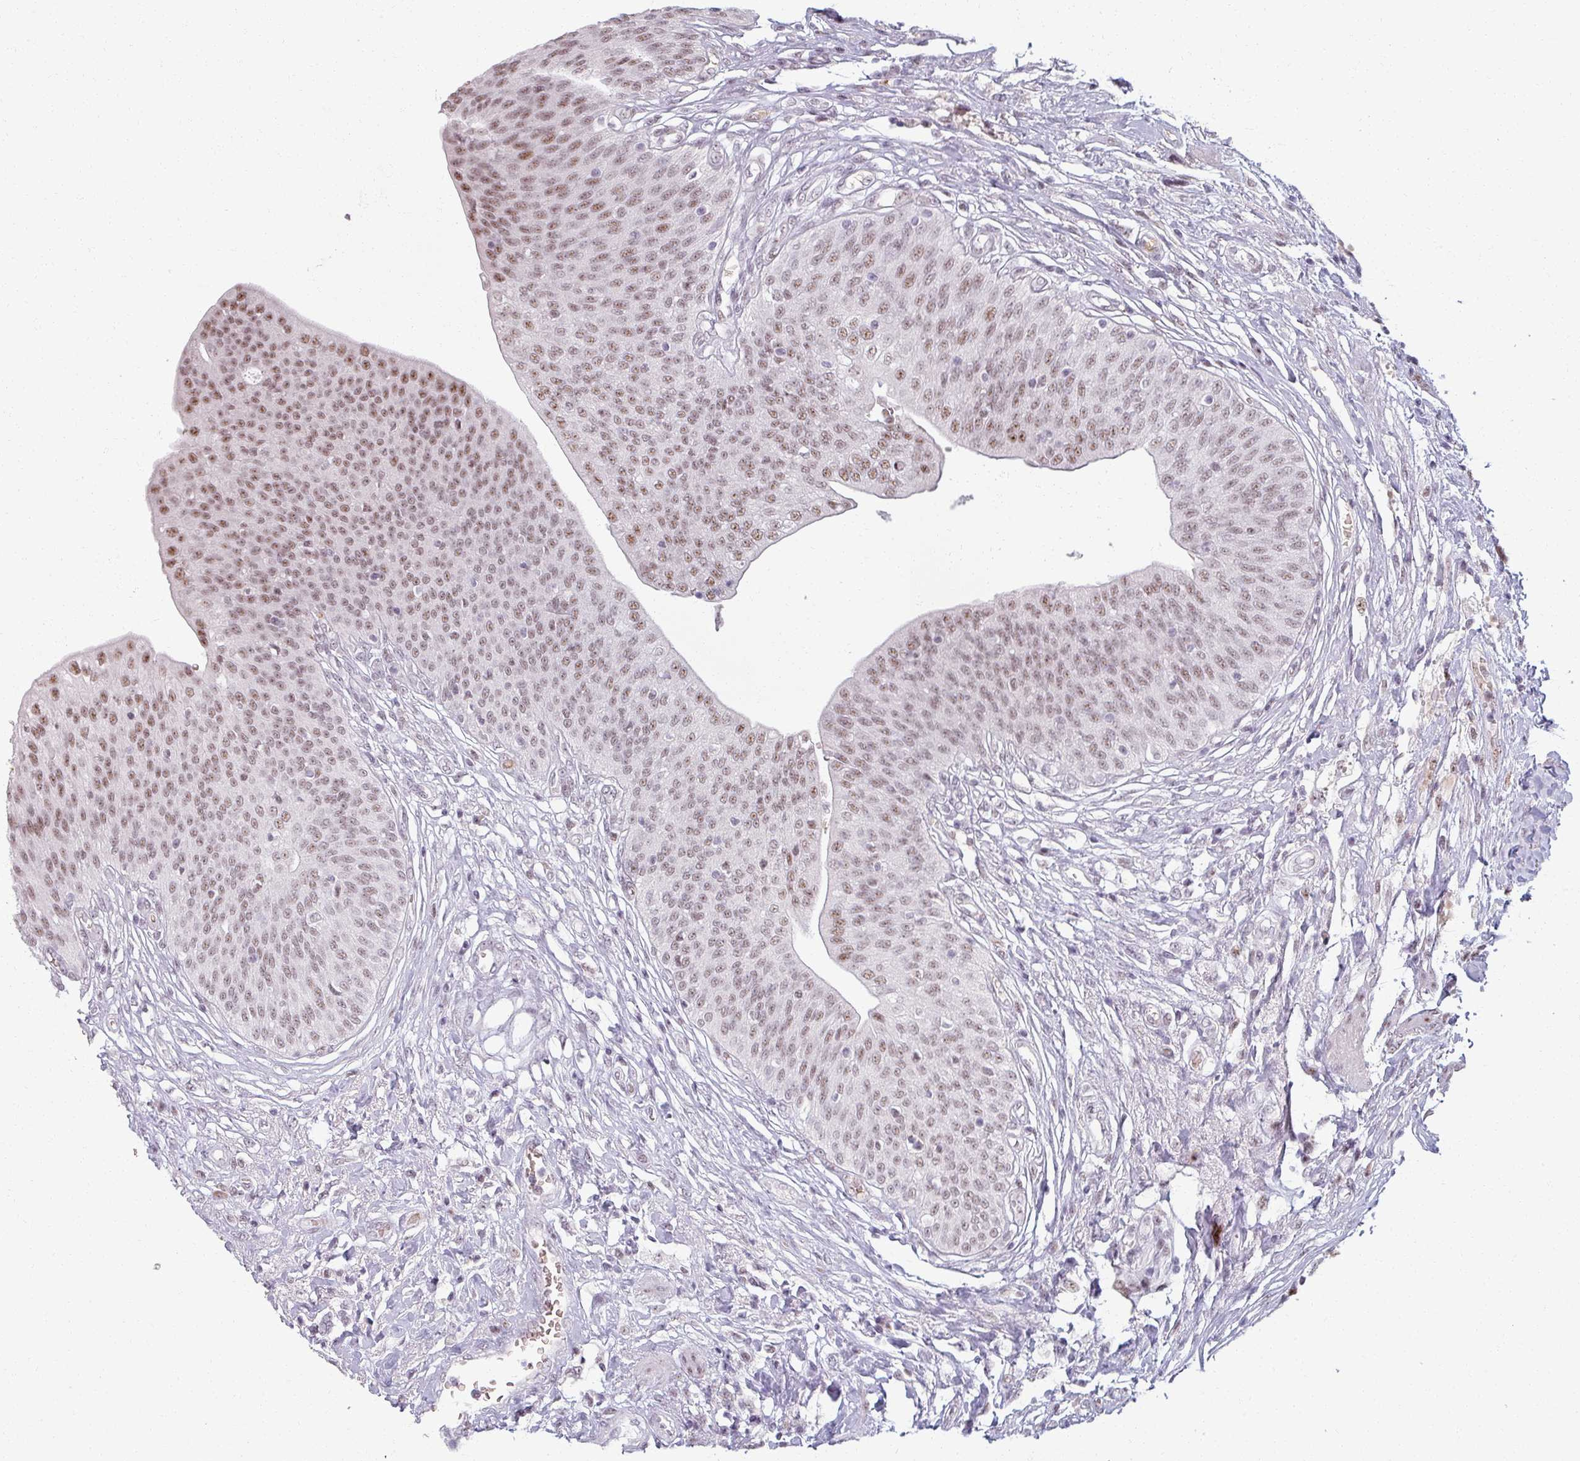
{"staining": {"intensity": "moderate", "quantity": ">75%", "location": "nuclear"}, "tissue": "urothelial cancer", "cell_type": "Tumor cells", "image_type": "cancer", "snomed": [{"axis": "morphology", "description": "Urothelial carcinoma, High grade"}, {"axis": "topography", "description": "Urinary bladder"}], "caption": "Urothelial cancer stained with a protein marker reveals moderate staining in tumor cells.", "gene": "NCOR1", "patient": {"sex": "female", "age": 79}}